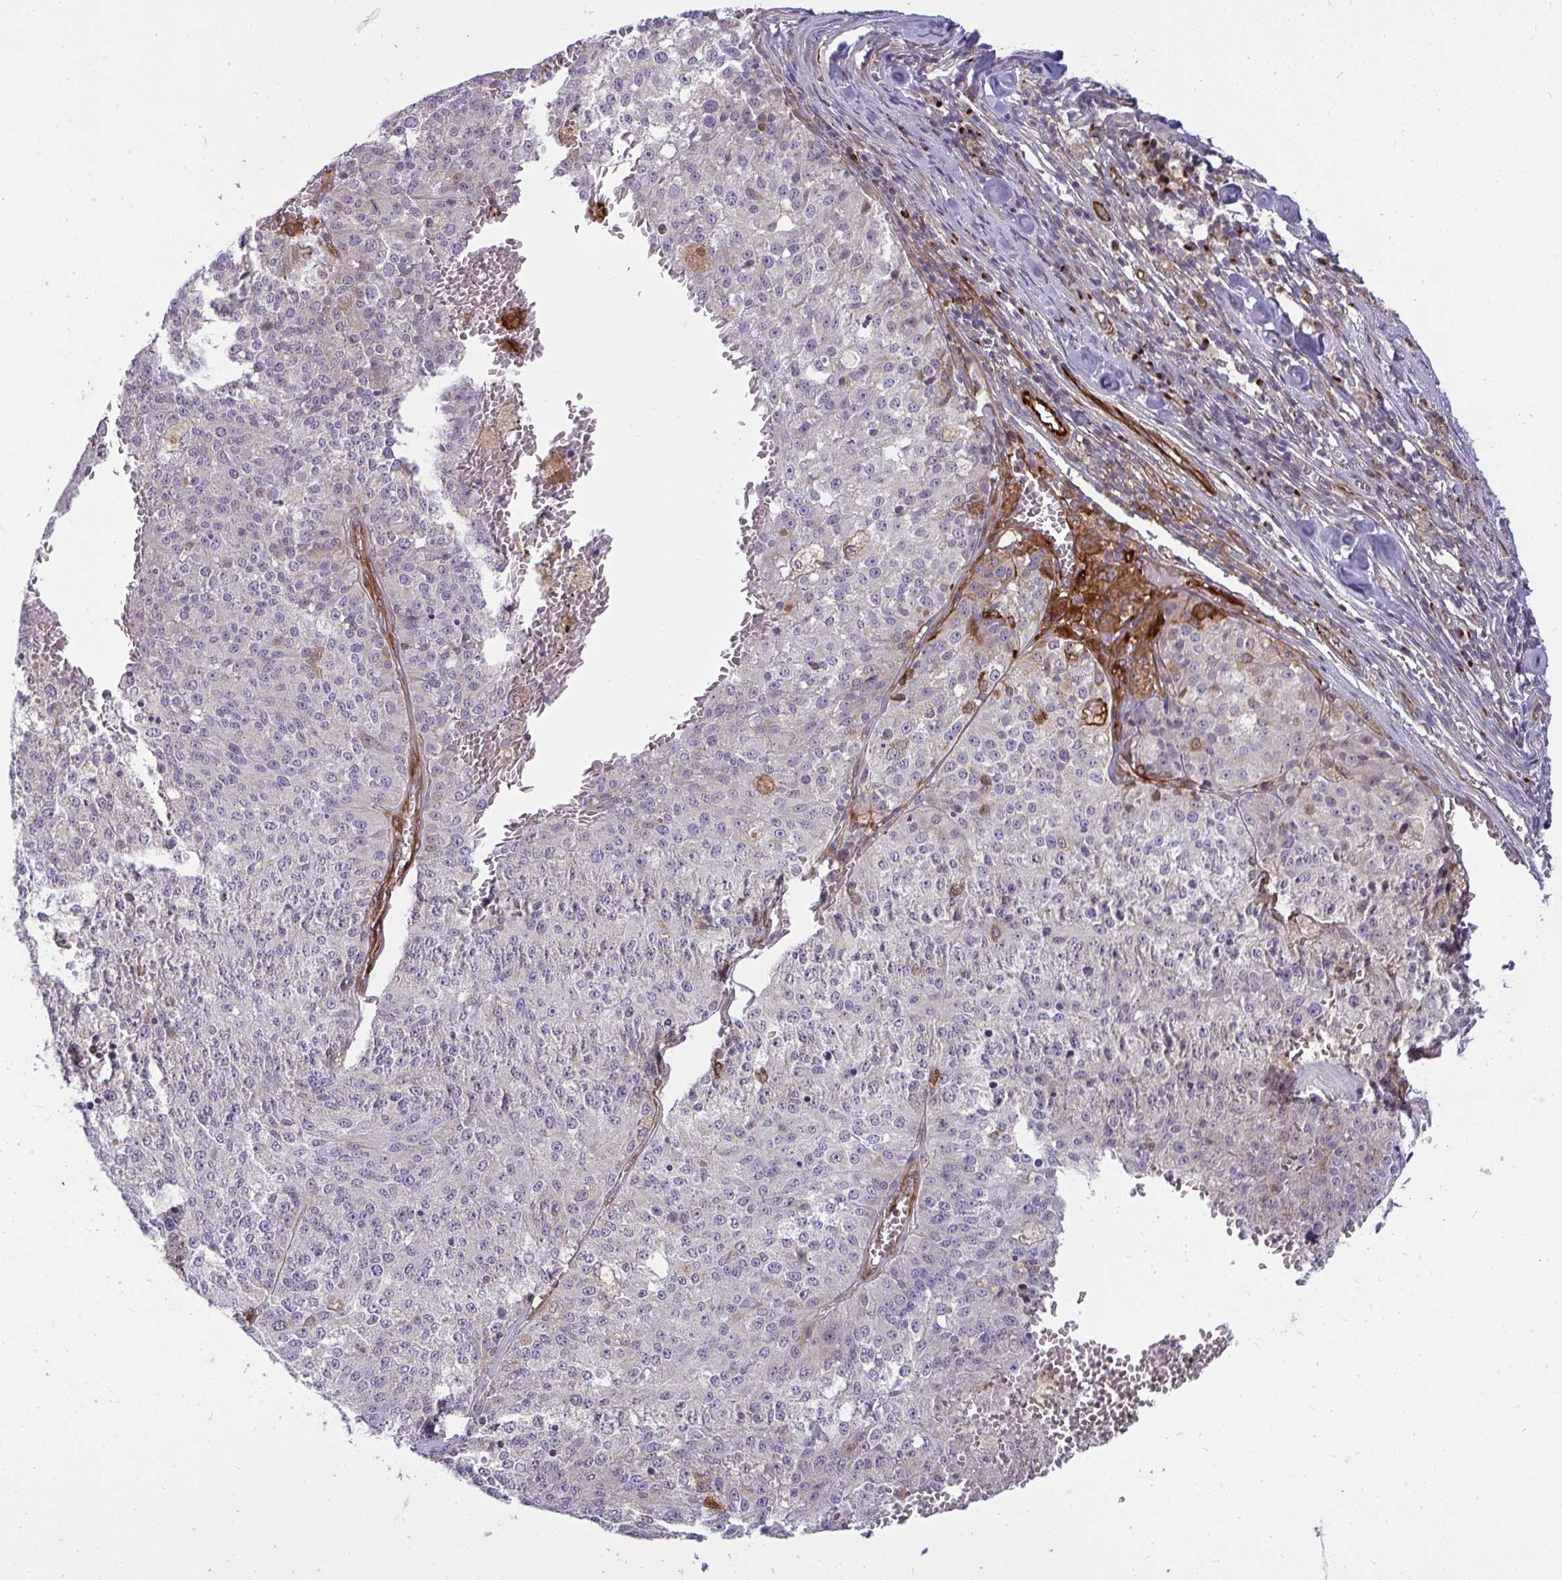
{"staining": {"intensity": "negative", "quantity": "none", "location": "none"}, "tissue": "melanoma", "cell_type": "Tumor cells", "image_type": "cancer", "snomed": [{"axis": "morphology", "description": "Malignant melanoma, Metastatic site"}, {"axis": "topography", "description": "Lymph node"}], "caption": "Malignant melanoma (metastatic site) was stained to show a protein in brown. There is no significant positivity in tumor cells.", "gene": "IFIT3", "patient": {"sex": "female", "age": 64}}